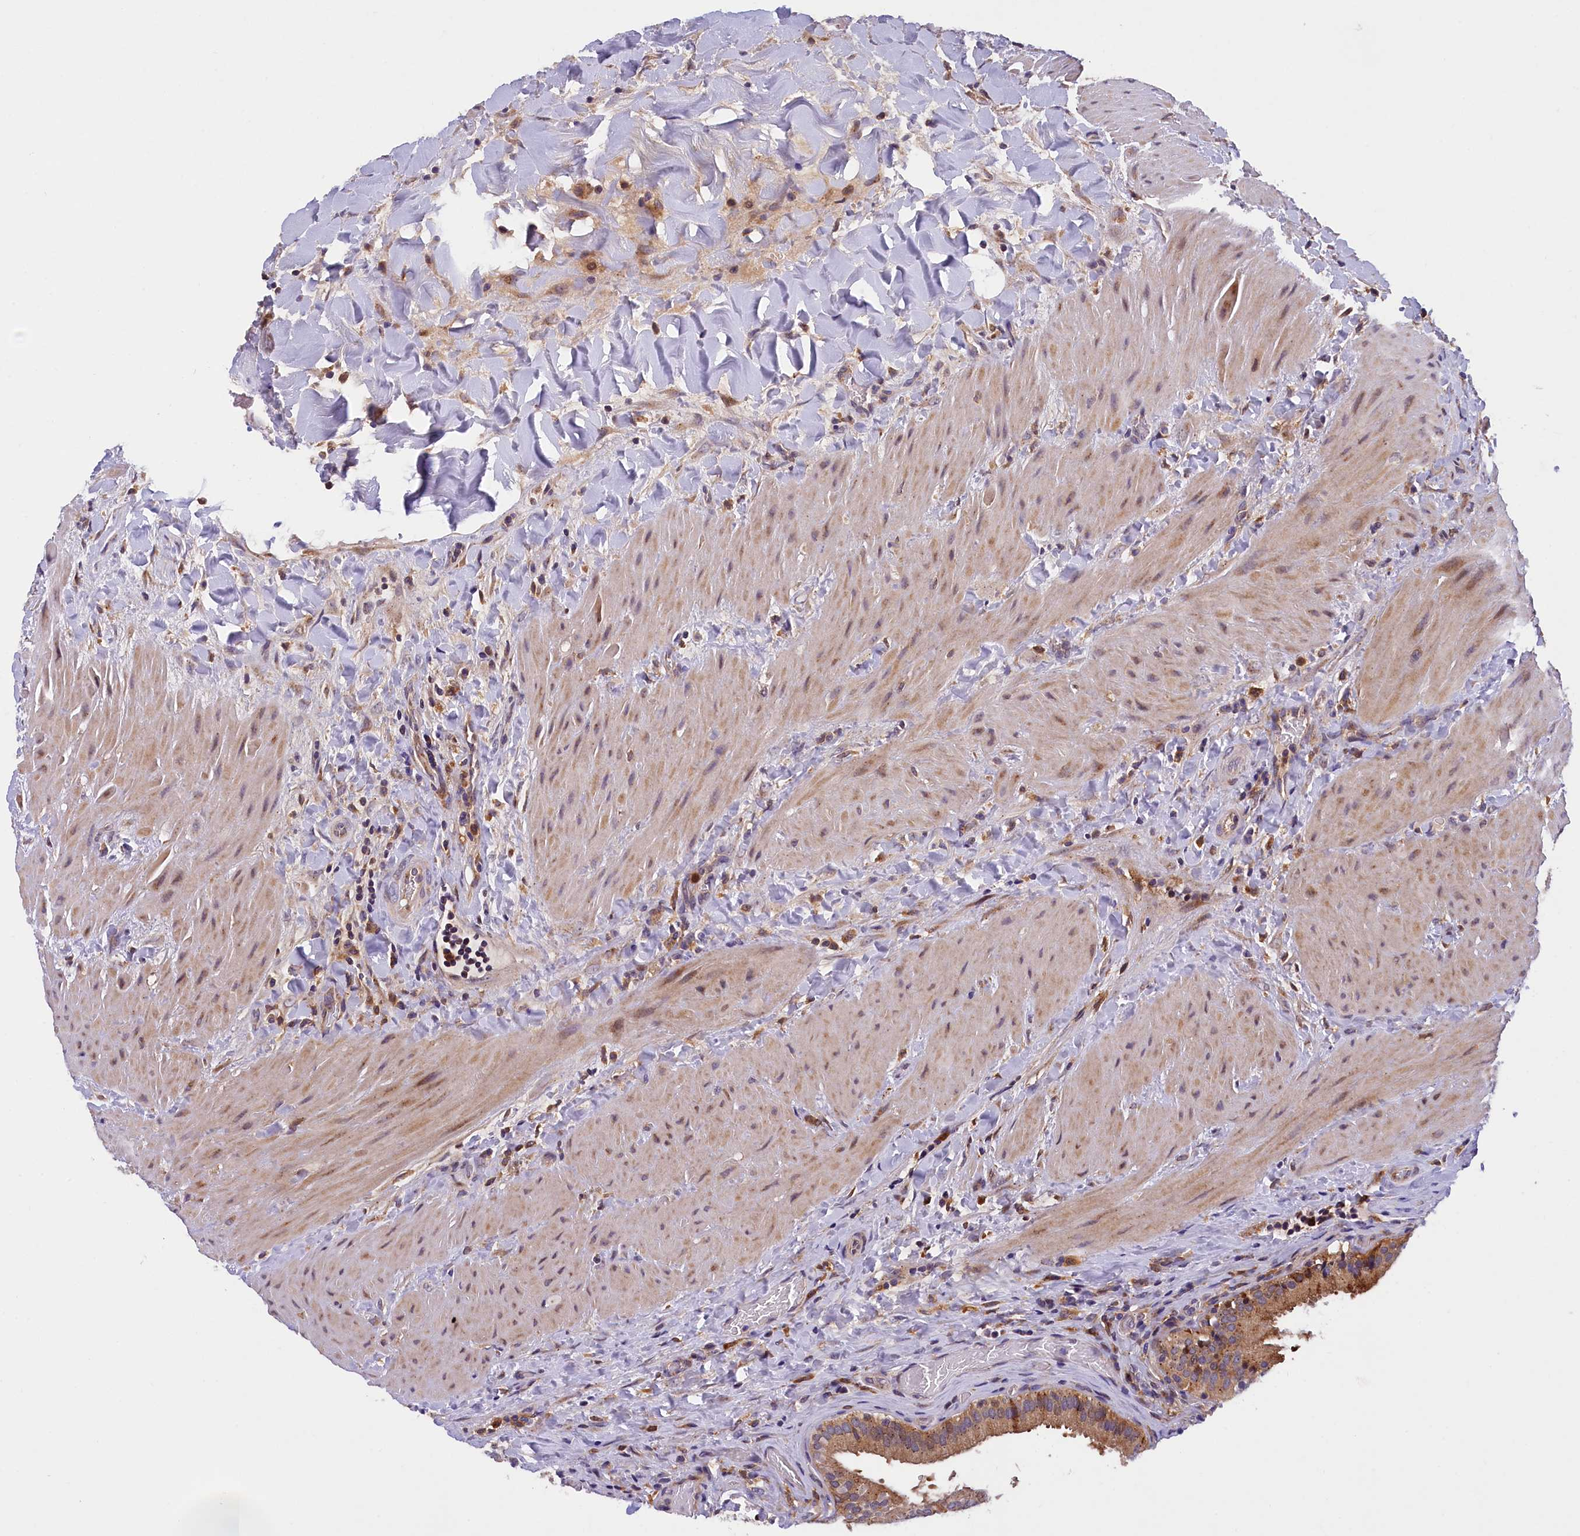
{"staining": {"intensity": "strong", "quantity": ">75%", "location": "cytoplasmic/membranous"}, "tissue": "gallbladder", "cell_type": "Glandular cells", "image_type": "normal", "snomed": [{"axis": "morphology", "description": "Normal tissue, NOS"}, {"axis": "topography", "description": "Gallbladder"}], "caption": "High-magnification brightfield microscopy of unremarkable gallbladder stained with DAB (3,3'-diaminobenzidine) (brown) and counterstained with hematoxylin (blue). glandular cells exhibit strong cytoplasmic/membranous positivity is present in approximately>75% of cells. The staining was performed using DAB to visualize the protein expression in brown, while the nuclei were stained in blue with hematoxylin (Magnification: 20x).", "gene": "NAIP", "patient": {"sex": "male", "age": 24}}